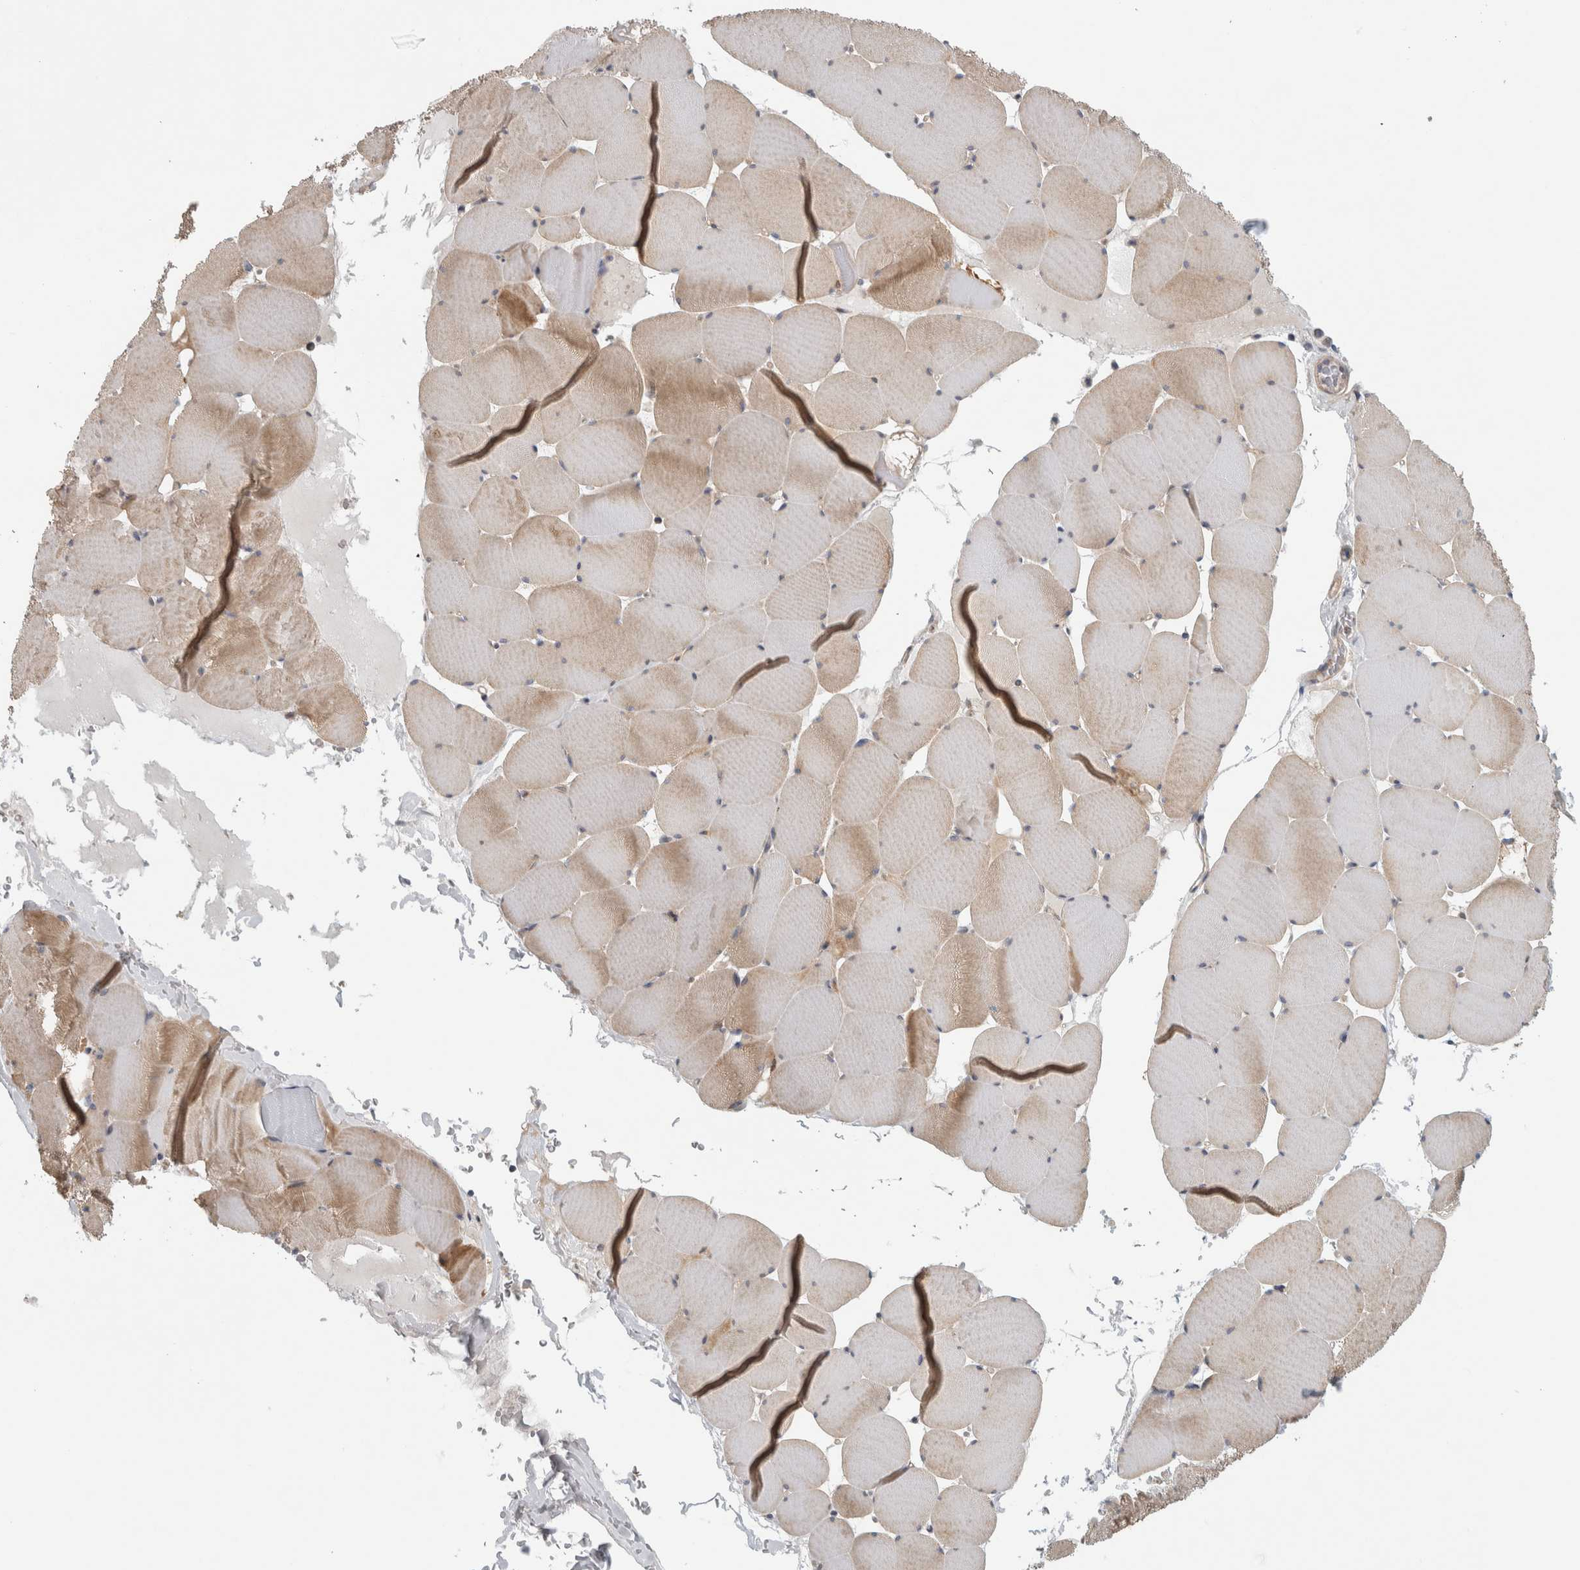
{"staining": {"intensity": "moderate", "quantity": "25%-75%", "location": "cytoplasmic/membranous"}, "tissue": "skeletal muscle", "cell_type": "Myocytes", "image_type": "normal", "snomed": [{"axis": "morphology", "description": "Normal tissue, NOS"}, {"axis": "topography", "description": "Skeletal muscle"}], "caption": "IHC of normal human skeletal muscle displays medium levels of moderate cytoplasmic/membranous staining in about 25%-75% of myocytes. Immunohistochemistry (ihc) stains the protein in brown and the nuclei are stained blue.", "gene": "ZNF804B", "patient": {"sex": "male", "age": 62}}